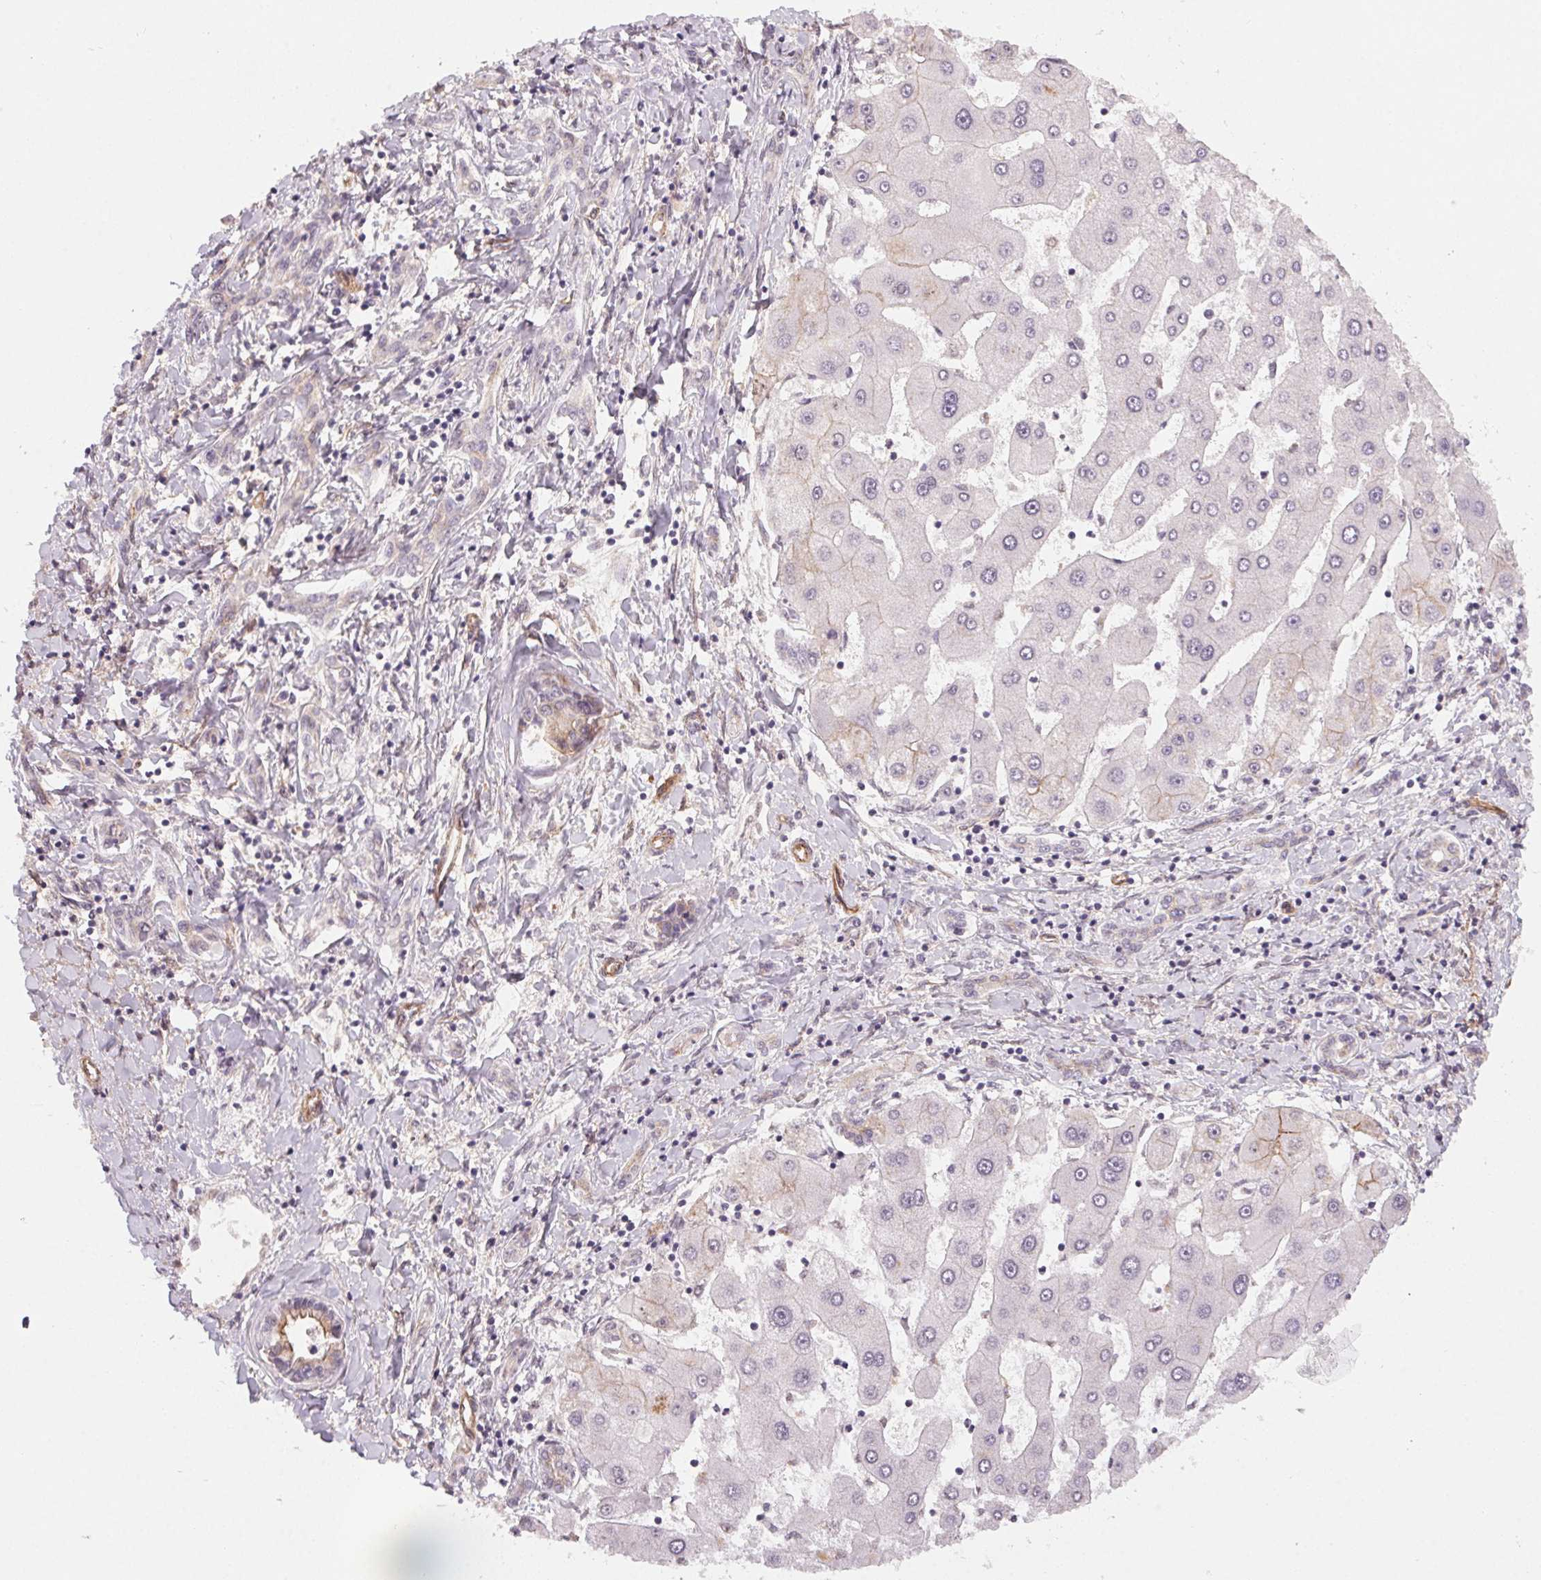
{"staining": {"intensity": "negative", "quantity": "none", "location": "none"}, "tissue": "liver cancer", "cell_type": "Tumor cells", "image_type": "cancer", "snomed": [{"axis": "morphology", "description": "Cholangiocarcinoma"}, {"axis": "topography", "description": "Liver"}], "caption": "Immunohistochemistry of human liver cancer reveals no staining in tumor cells. (DAB (3,3'-diaminobenzidine) immunohistochemistry (IHC) visualized using brightfield microscopy, high magnification).", "gene": "PLA2G4F", "patient": {"sex": "male", "age": 66}}